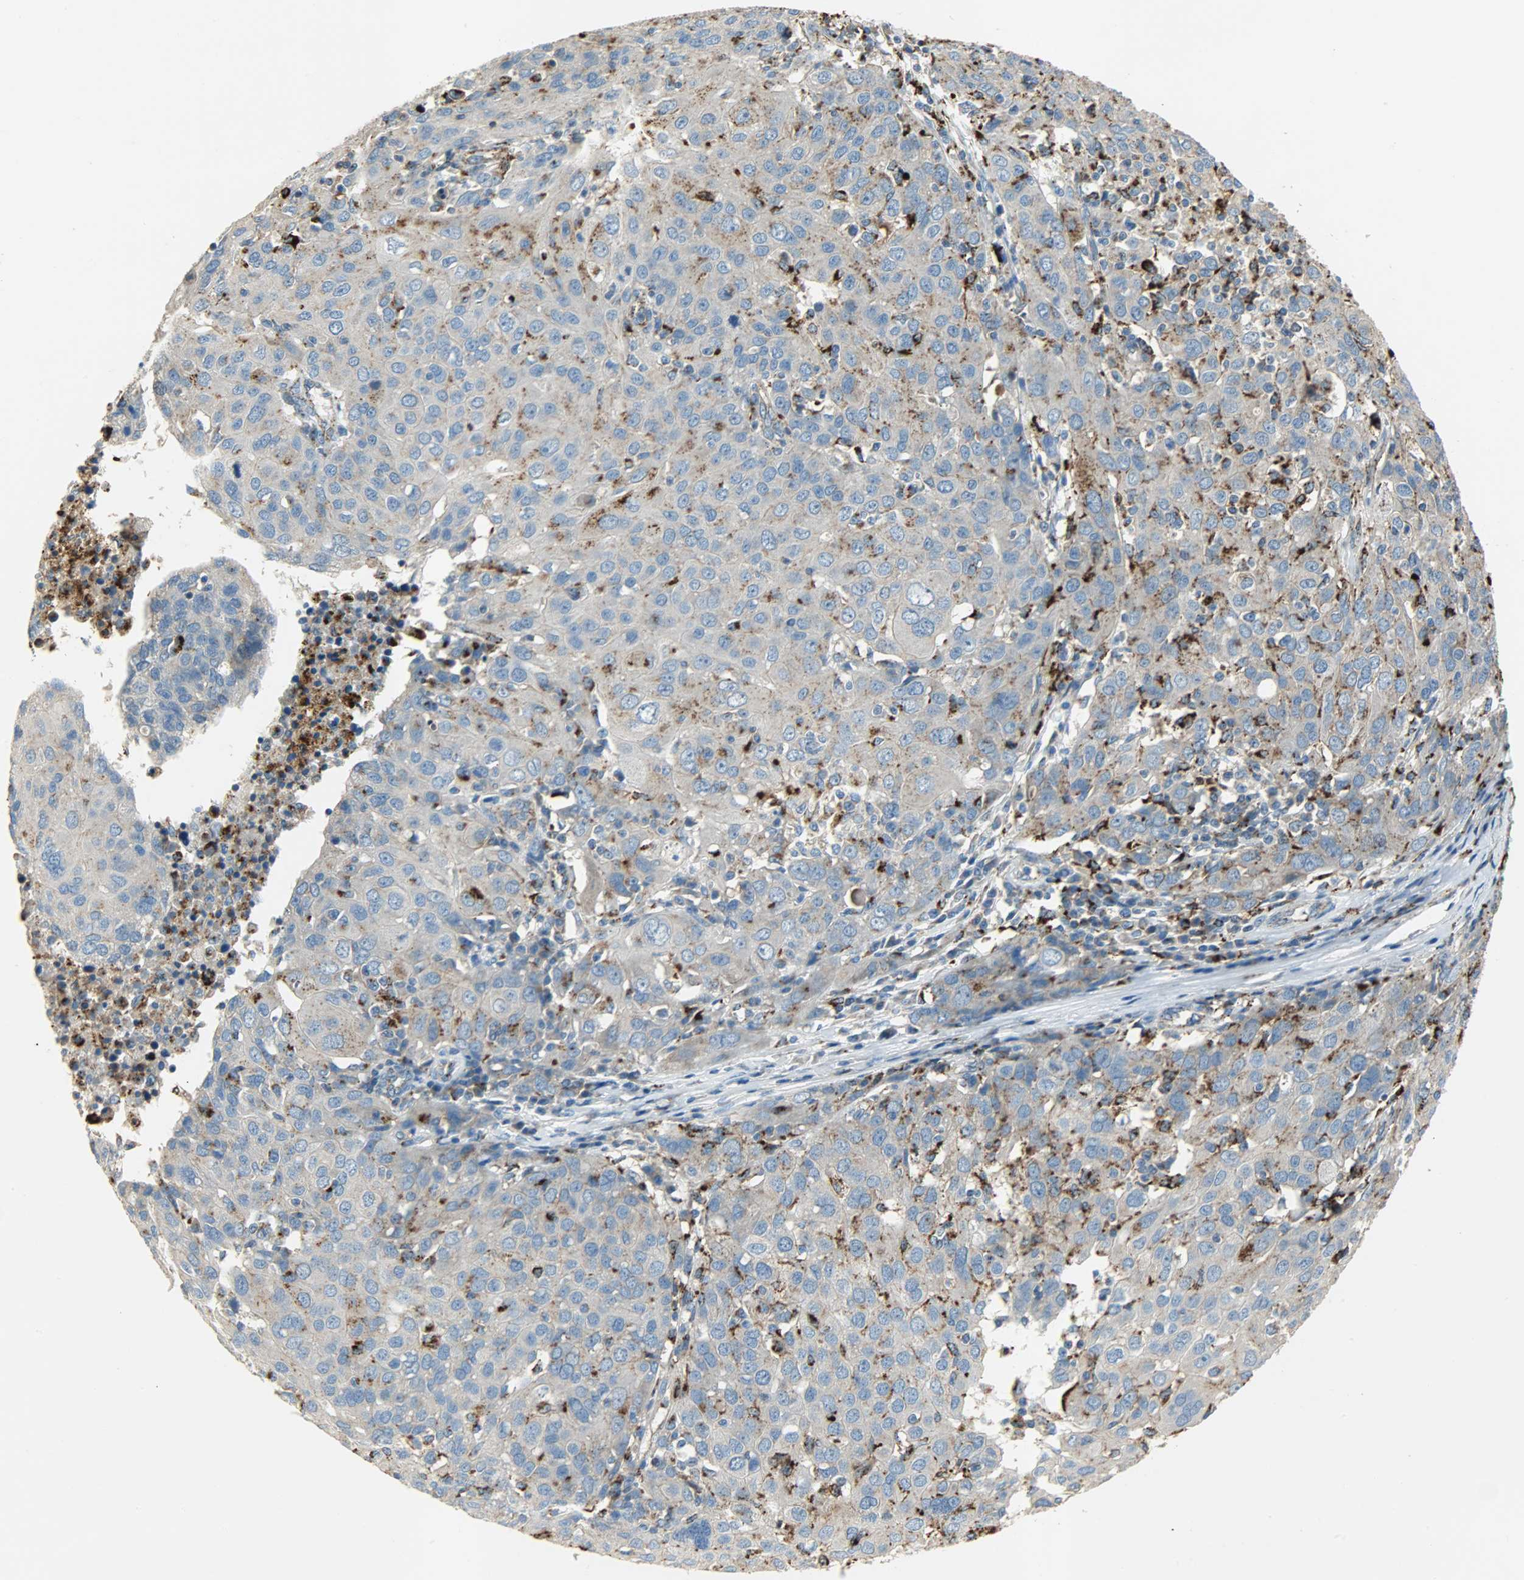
{"staining": {"intensity": "weak", "quantity": "25%-75%", "location": "cytoplasmic/membranous"}, "tissue": "ovarian cancer", "cell_type": "Tumor cells", "image_type": "cancer", "snomed": [{"axis": "morphology", "description": "Carcinoma, endometroid"}, {"axis": "topography", "description": "Ovary"}], "caption": "Immunohistochemical staining of ovarian endometroid carcinoma demonstrates low levels of weak cytoplasmic/membranous staining in about 25%-75% of tumor cells.", "gene": "ASAH1", "patient": {"sex": "female", "age": 50}}